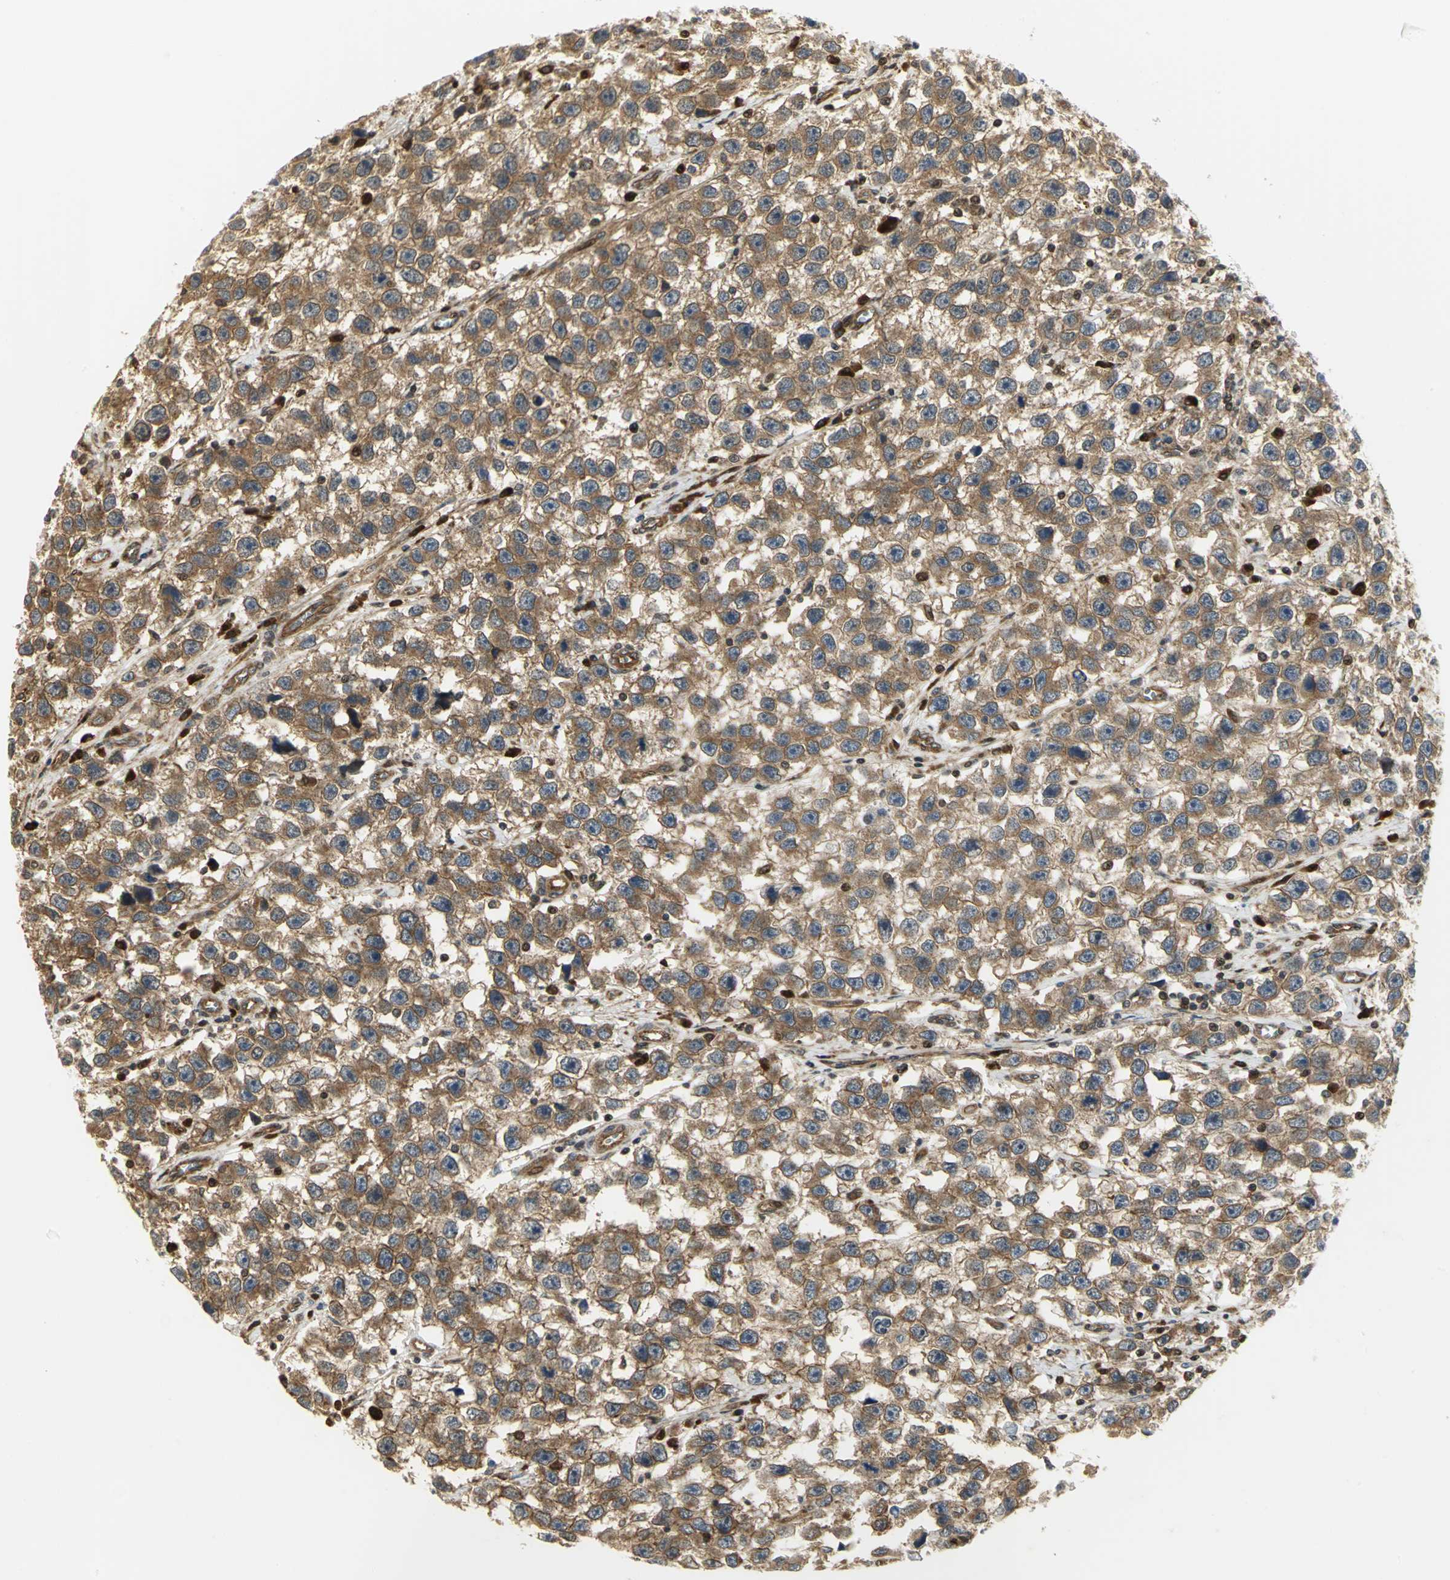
{"staining": {"intensity": "moderate", "quantity": ">75%", "location": "cytoplasmic/membranous"}, "tissue": "testis cancer", "cell_type": "Tumor cells", "image_type": "cancer", "snomed": [{"axis": "morphology", "description": "Seminoma, NOS"}, {"axis": "topography", "description": "Testis"}], "caption": "High-magnification brightfield microscopy of testis cancer stained with DAB (3,3'-diaminobenzidine) (brown) and counterstained with hematoxylin (blue). tumor cells exhibit moderate cytoplasmic/membranous staining is seen in about>75% of cells. The staining was performed using DAB to visualize the protein expression in brown, while the nuclei were stained in blue with hematoxylin (Magnification: 20x).", "gene": "EEA1", "patient": {"sex": "male", "age": 33}}